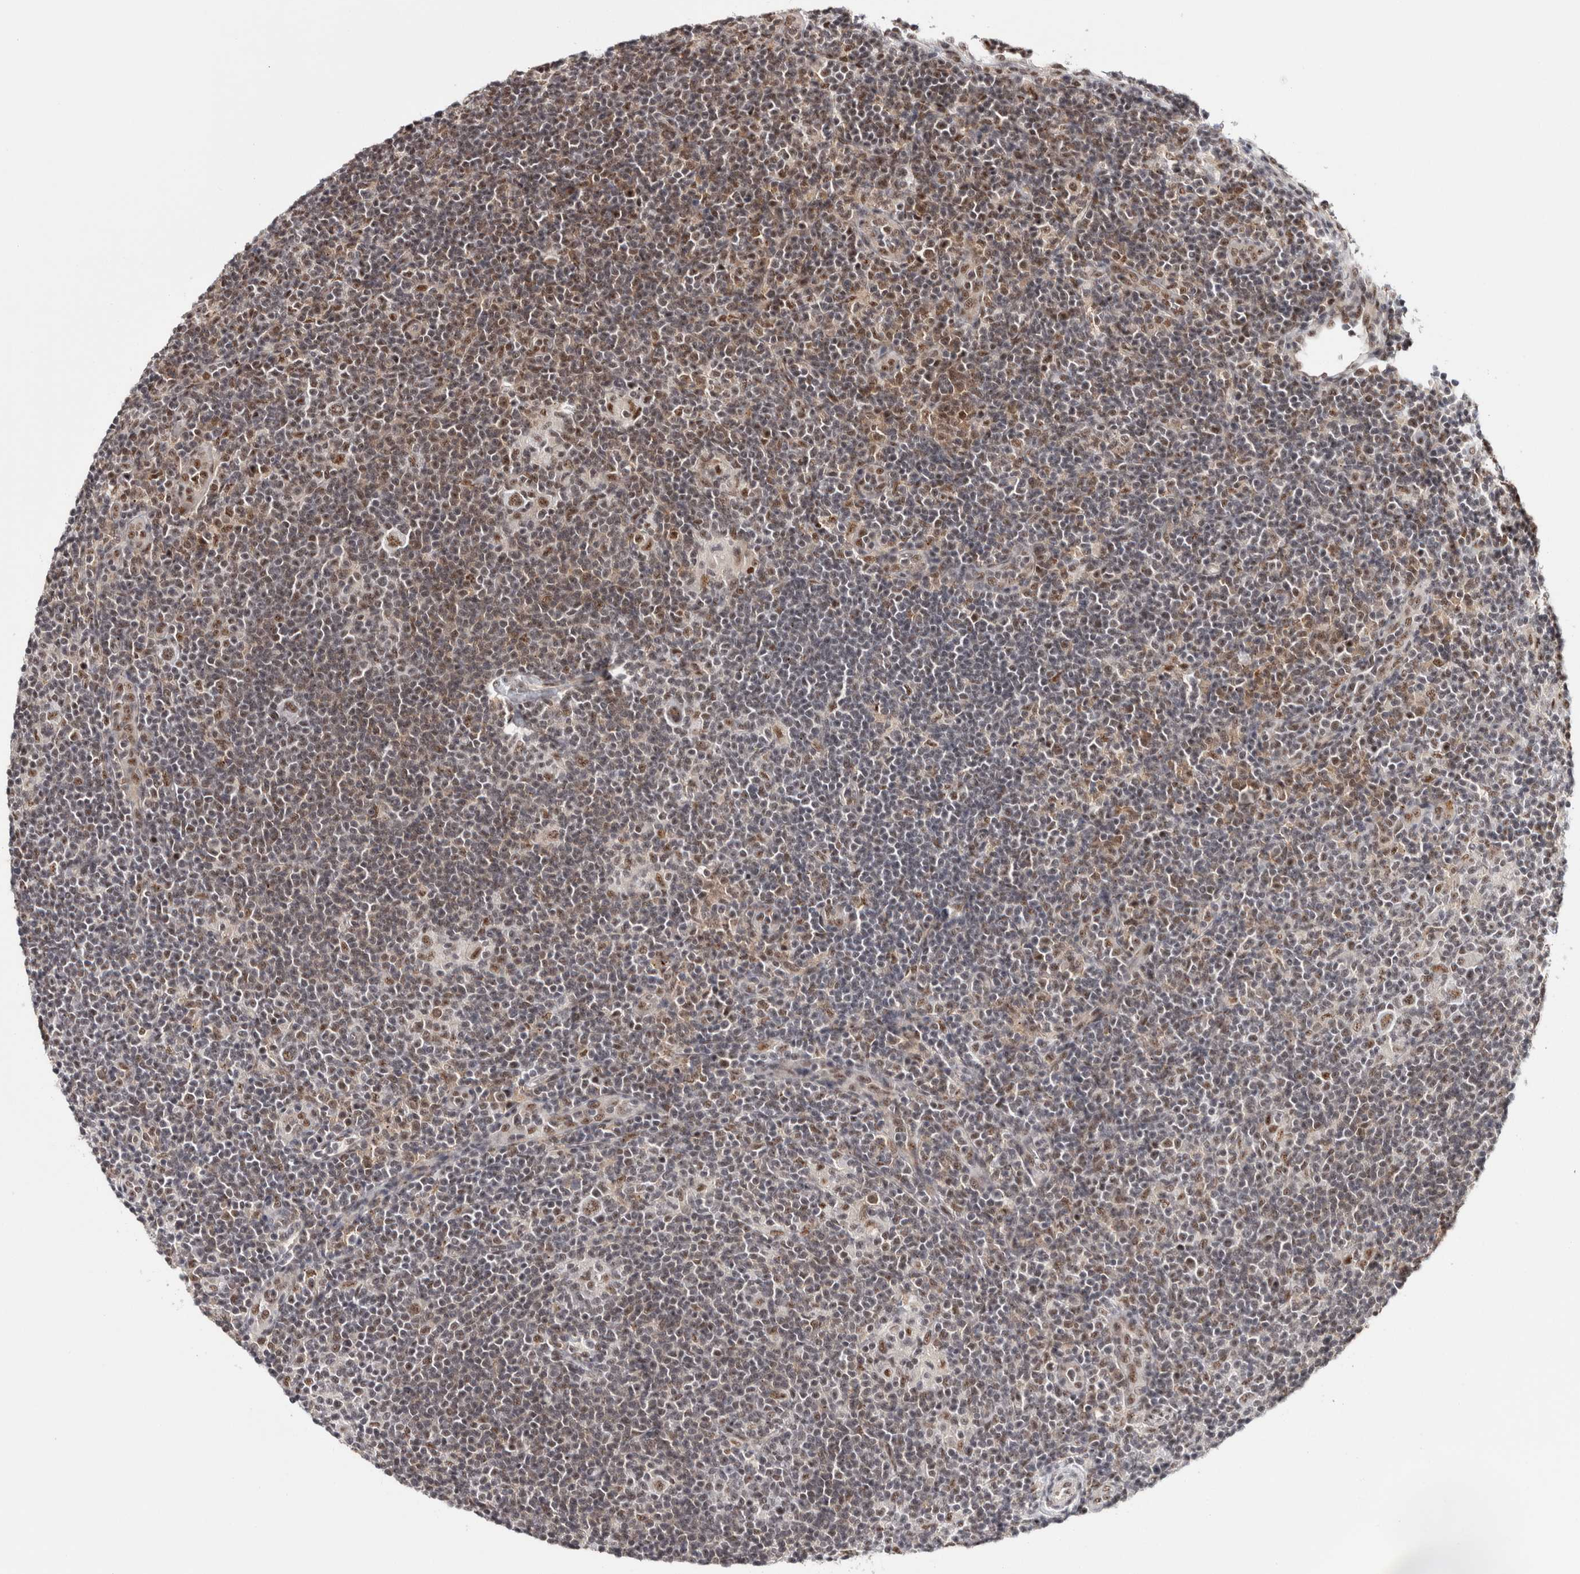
{"staining": {"intensity": "moderate", "quantity": ">75%", "location": "nuclear"}, "tissue": "lymphoma", "cell_type": "Tumor cells", "image_type": "cancer", "snomed": [{"axis": "morphology", "description": "Hodgkin's disease, NOS"}, {"axis": "topography", "description": "Lymph node"}], "caption": "Immunohistochemistry (IHC) photomicrograph of neoplastic tissue: Hodgkin's disease stained using immunohistochemistry exhibits medium levels of moderate protein expression localized specifically in the nuclear of tumor cells, appearing as a nuclear brown color.", "gene": "MKNK1", "patient": {"sex": "female", "age": 57}}